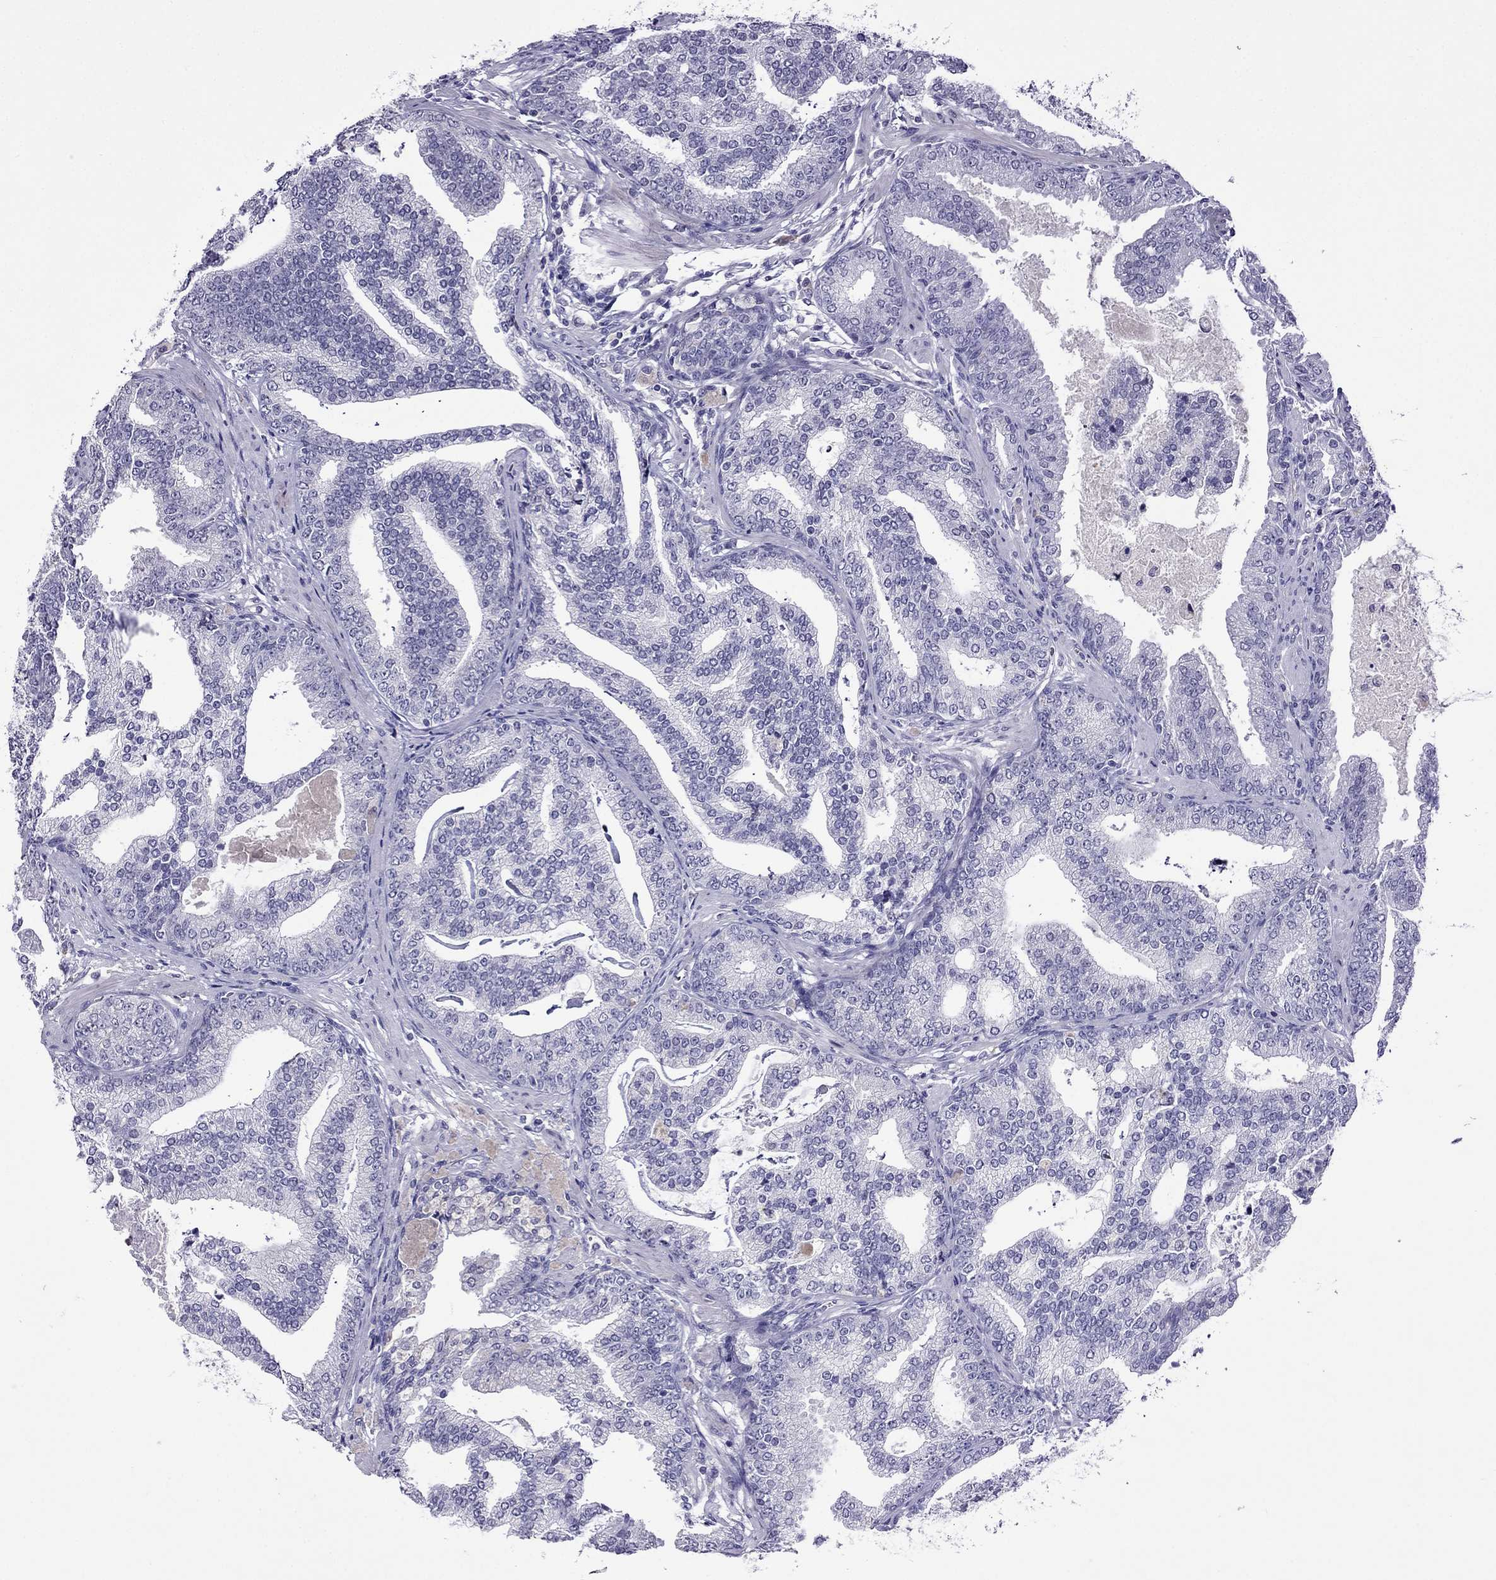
{"staining": {"intensity": "negative", "quantity": "none", "location": "none"}, "tissue": "prostate cancer", "cell_type": "Tumor cells", "image_type": "cancer", "snomed": [{"axis": "morphology", "description": "Adenocarcinoma, NOS"}, {"axis": "topography", "description": "Prostate"}], "caption": "A photomicrograph of human adenocarcinoma (prostate) is negative for staining in tumor cells.", "gene": "SPTBN4", "patient": {"sex": "male", "age": 64}}